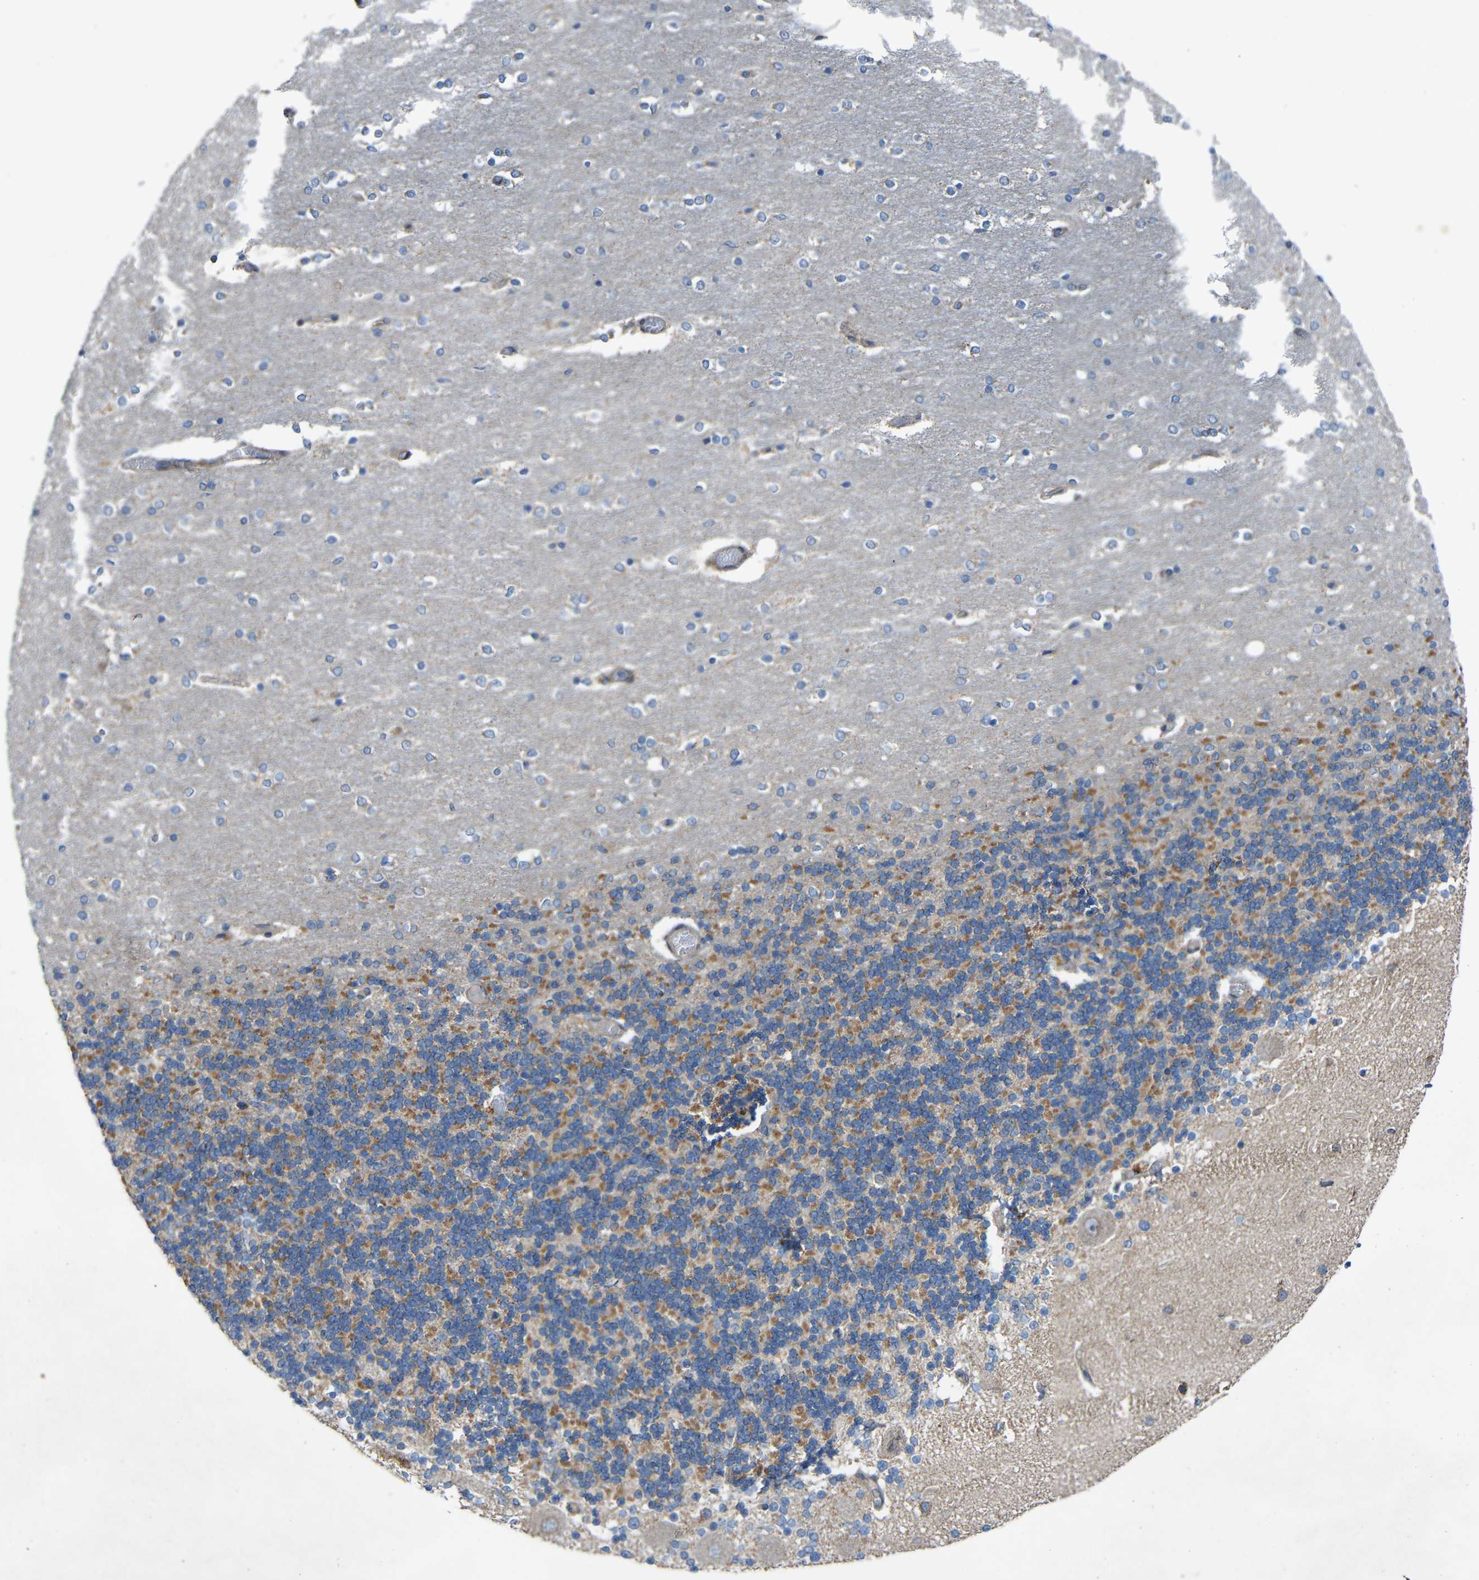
{"staining": {"intensity": "negative", "quantity": "none", "location": "none"}, "tissue": "cerebellum", "cell_type": "Cells in granular layer", "image_type": "normal", "snomed": [{"axis": "morphology", "description": "Normal tissue, NOS"}, {"axis": "topography", "description": "Cerebellum"}], "caption": "The photomicrograph reveals no staining of cells in granular layer in unremarkable cerebellum. (DAB (3,3'-diaminobenzidine) immunohistochemistry (IHC), high magnification).", "gene": "TMEM25", "patient": {"sex": "female", "age": 54}}